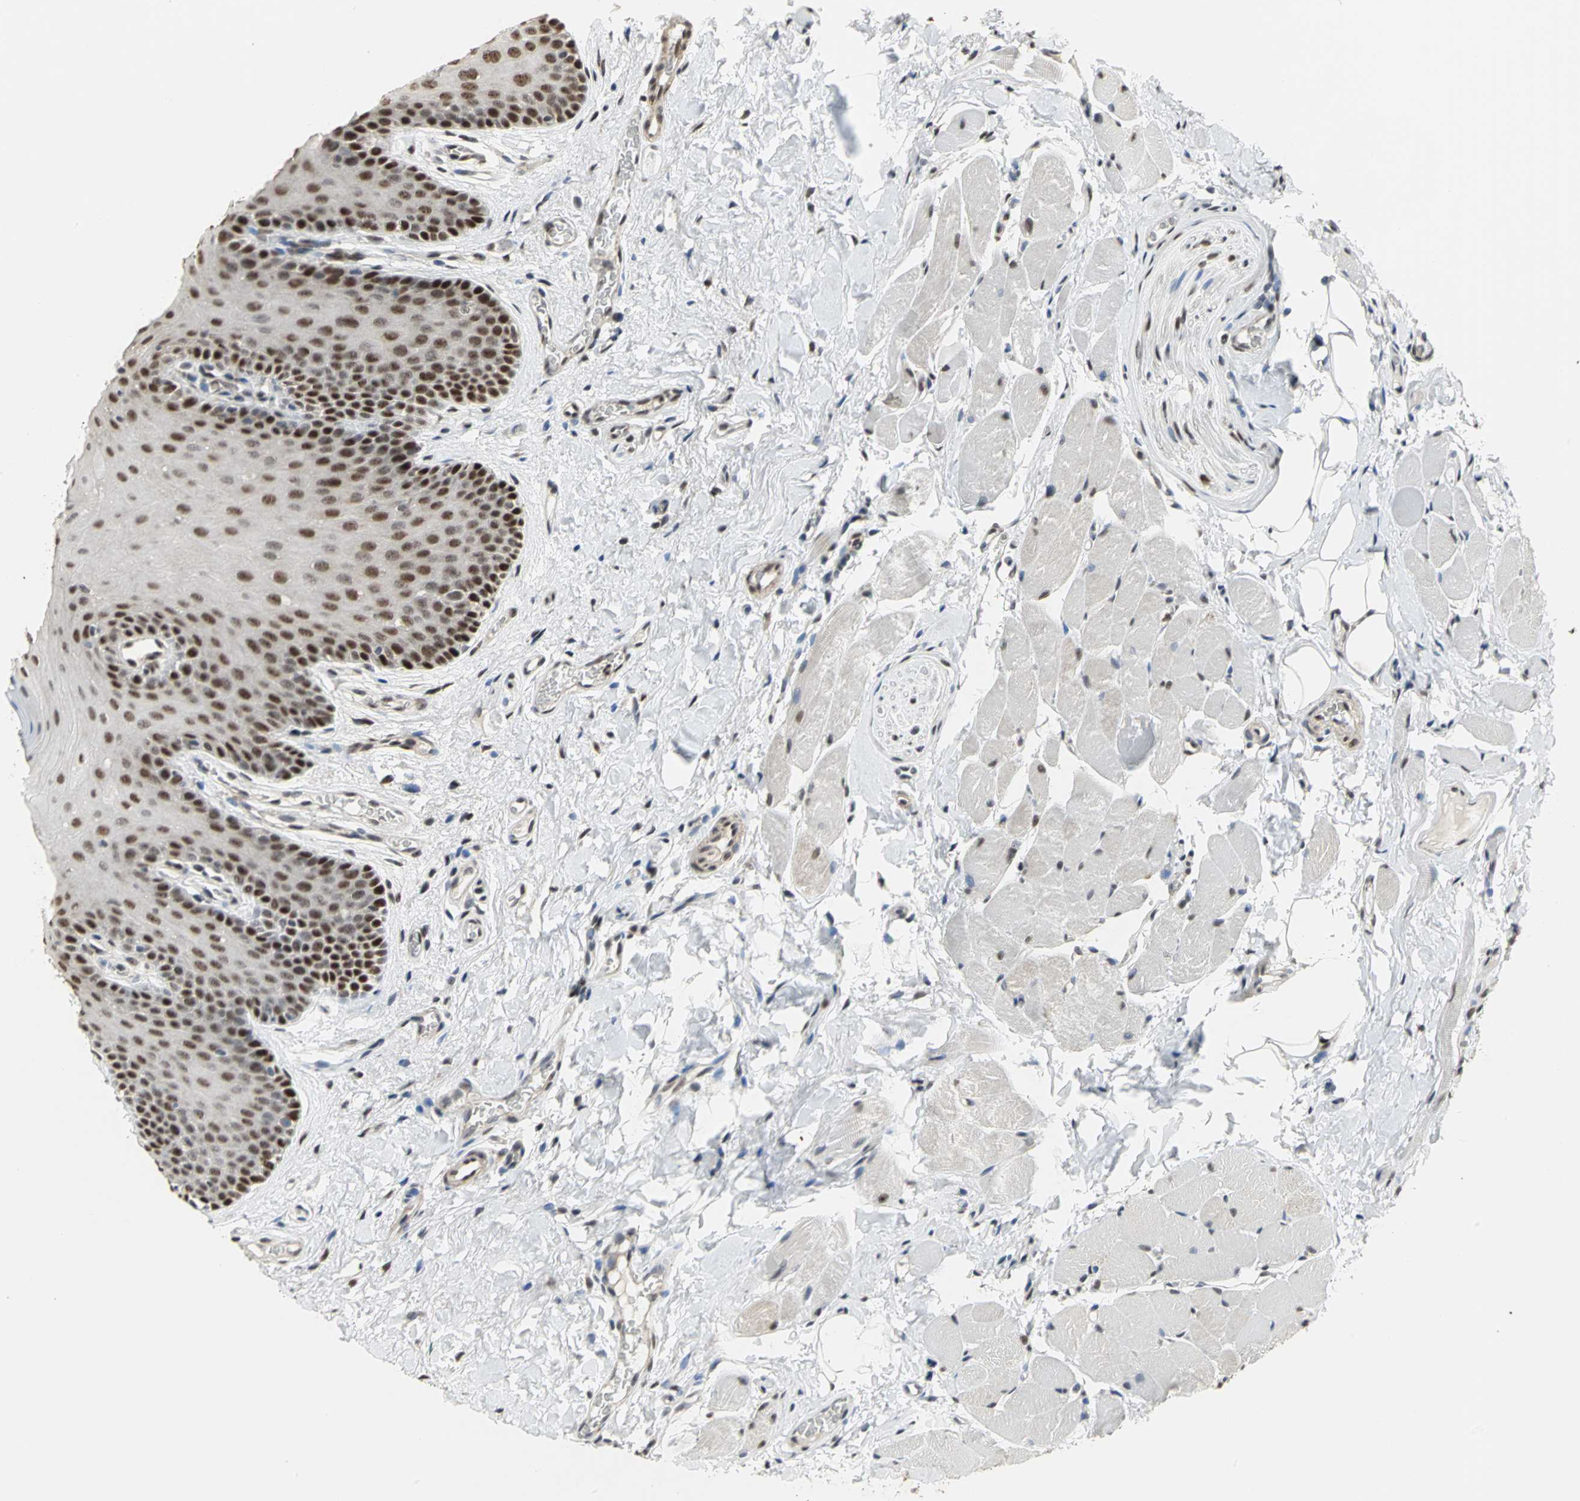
{"staining": {"intensity": "strong", "quantity": ">75%", "location": "nuclear"}, "tissue": "oral mucosa", "cell_type": "Squamous epithelial cells", "image_type": "normal", "snomed": [{"axis": "morphology", "description": "Normal tissue, NOS"}, {"axis": "topography", "description": "Oral tissue"}], "caption": "Immunohistochemistry (IHC) micrograph of benign human oral mucosa stained for a protein (brown), which exhibits high levels of strong nuclear expression in approximately >75% of squamous epithelial cells.", "gene": "CCDC88C", "patient": {"sex": "male", "age": 54}}